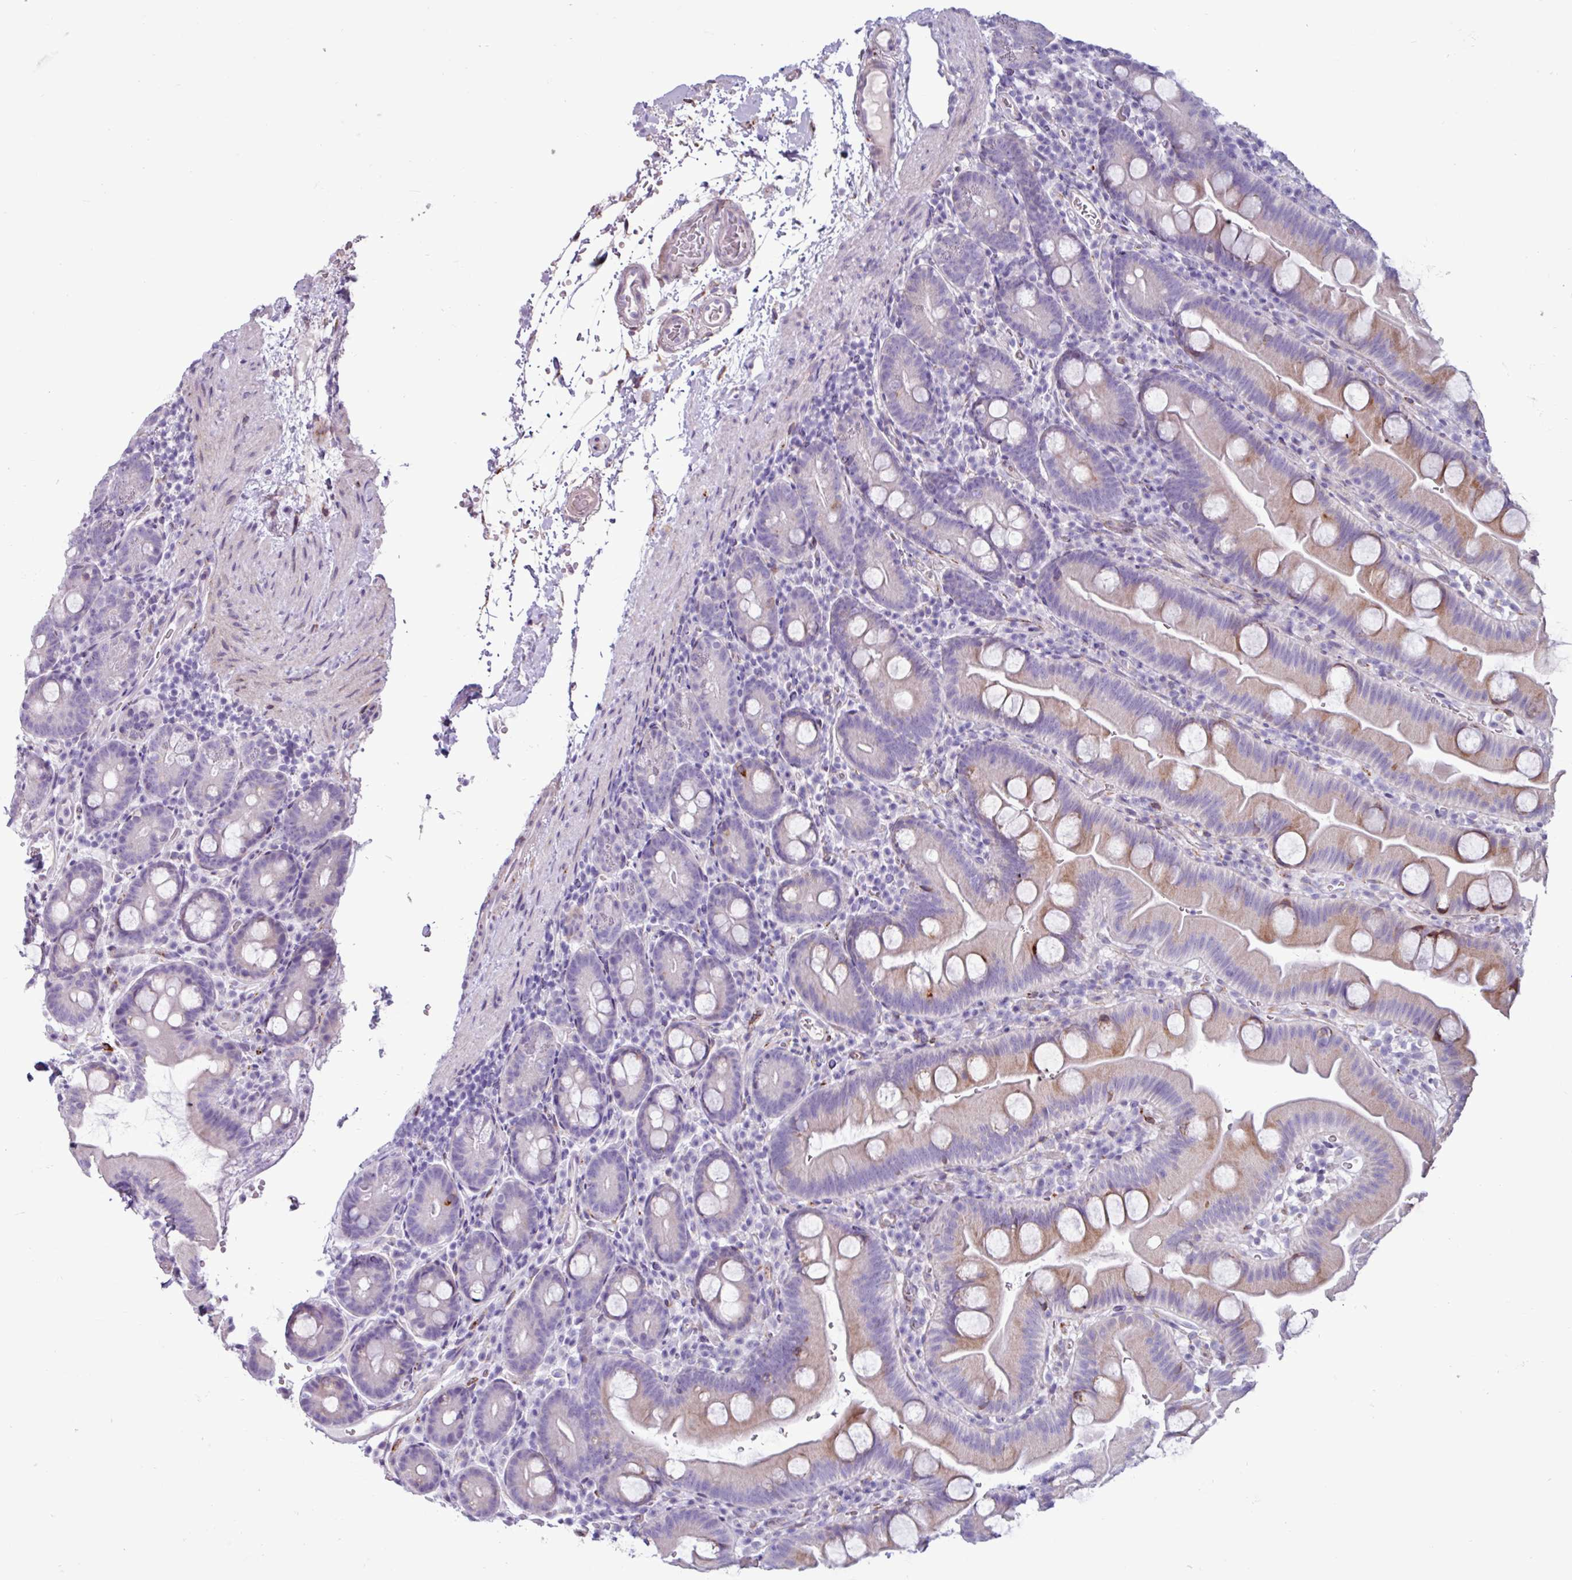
{"staining": {"intensity": "weak", "quantity": "25%-75%", "location": "cytoplasmic/membranous"}, "tissue": "small intestine", "cell_type": "Glandular cells", "image_type": "normal", "snomed": [{"axis": "morphology", "description": "Normal tissue, NOS"}, {"axis": "topography", "description": "Small intestine"}], "caption": "An image of small intestine stained for a protein reveals weak cytoplasmic/membranous brown staining in glandular cells.", "gene": "PPP1R35", "patient": {"sex": "female", "age": 68}}